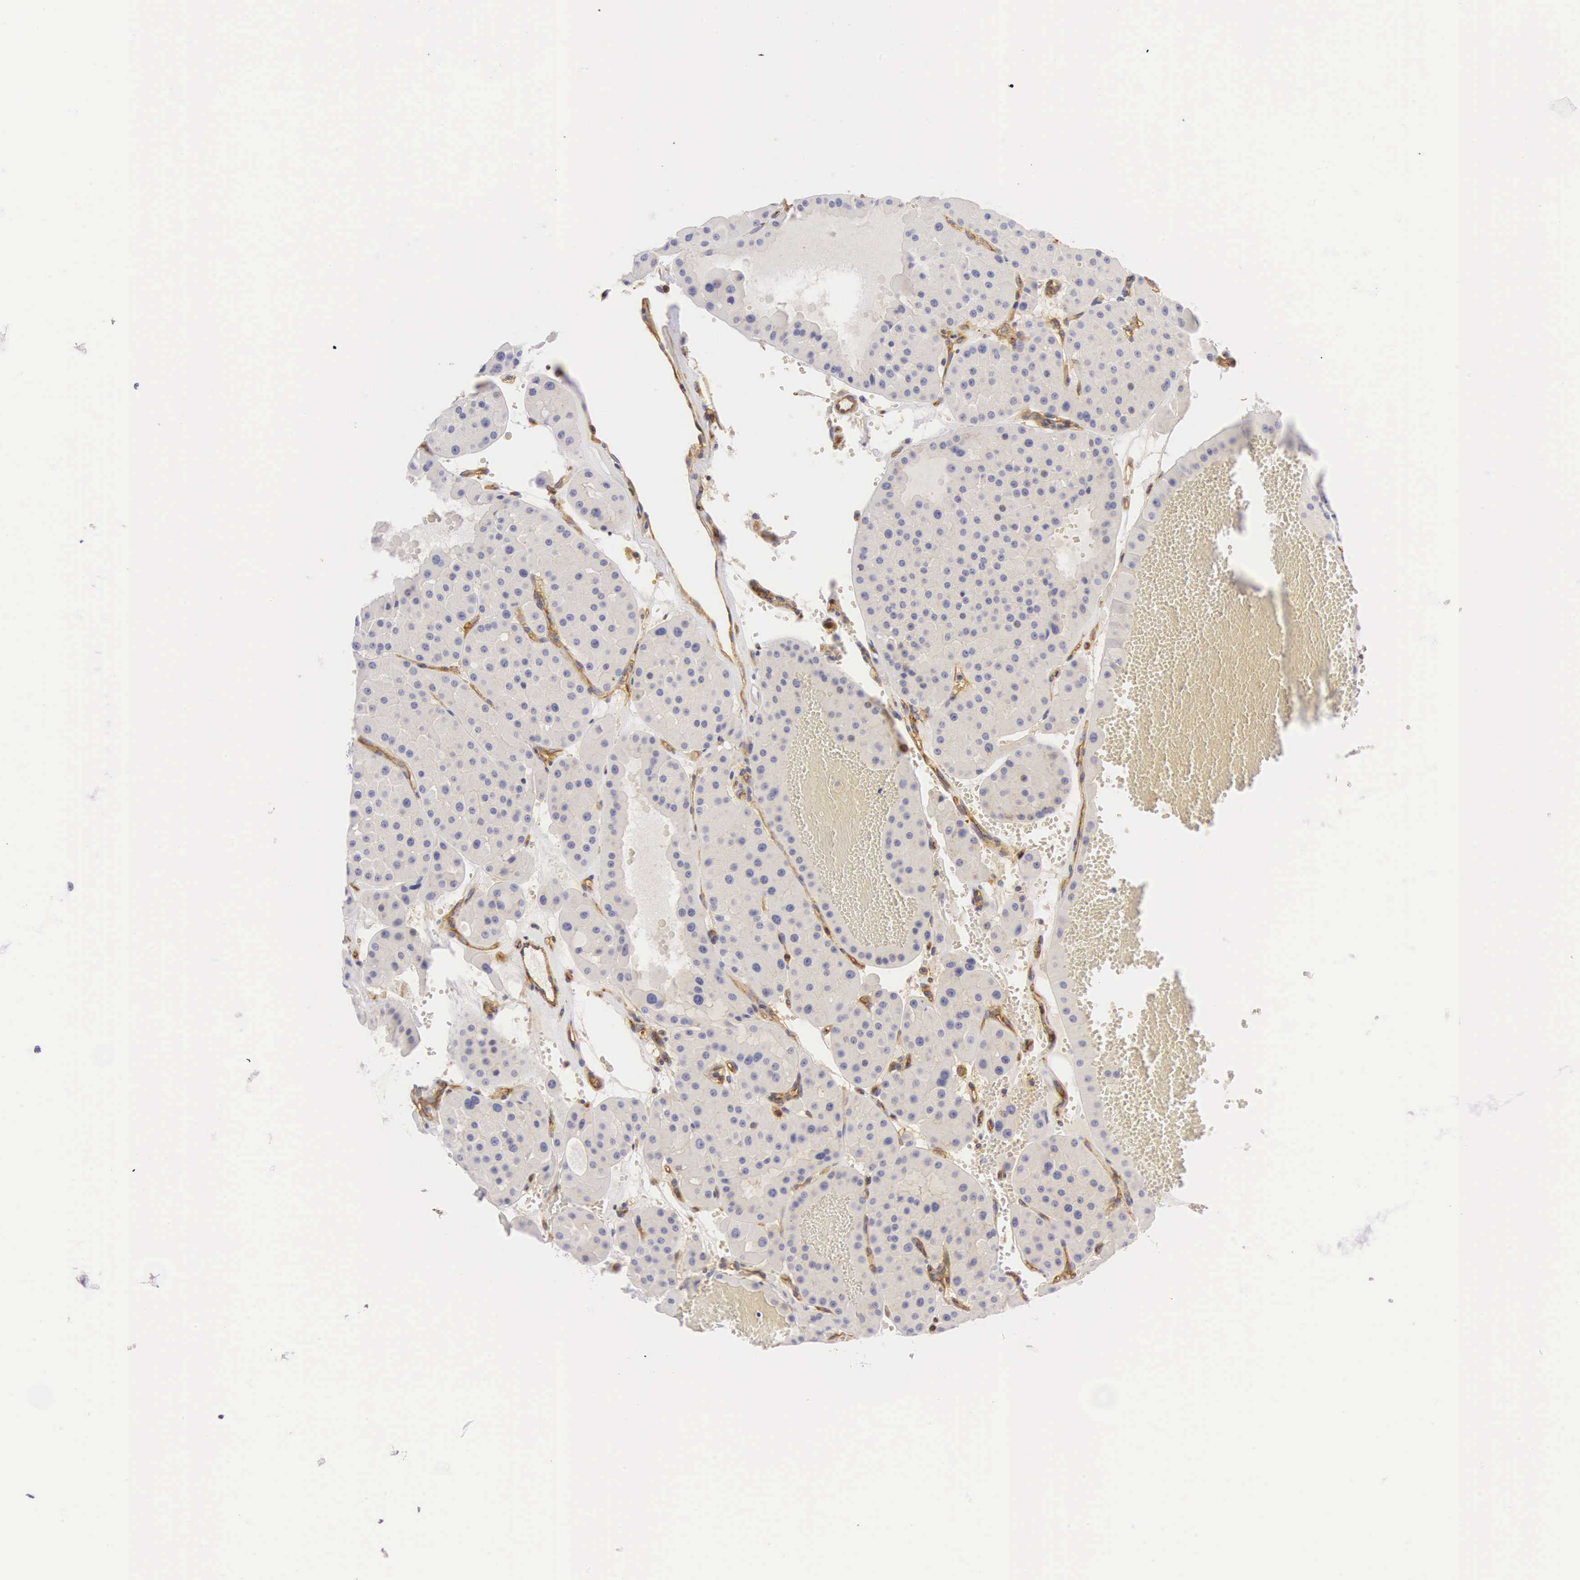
{"staining": {"intensity": "negative", "quantity": "none", "location": "none"}, "tissue": "renal cancer", "cell_type": "Tumor cells", "image_type": "cancer", "snomed": [{"axis": "morphology", "description": "Adenocarcinoma, uncertain malignant potential"}, {"axis": "topography", "description": "Kidney"}], "caption": "Tumor cells show no significant expression in renal cancer (adenocarcinoma,  uncertain malignant potential).", "gene": "CD99", "patient": {"sex": "male", "age": 63}}